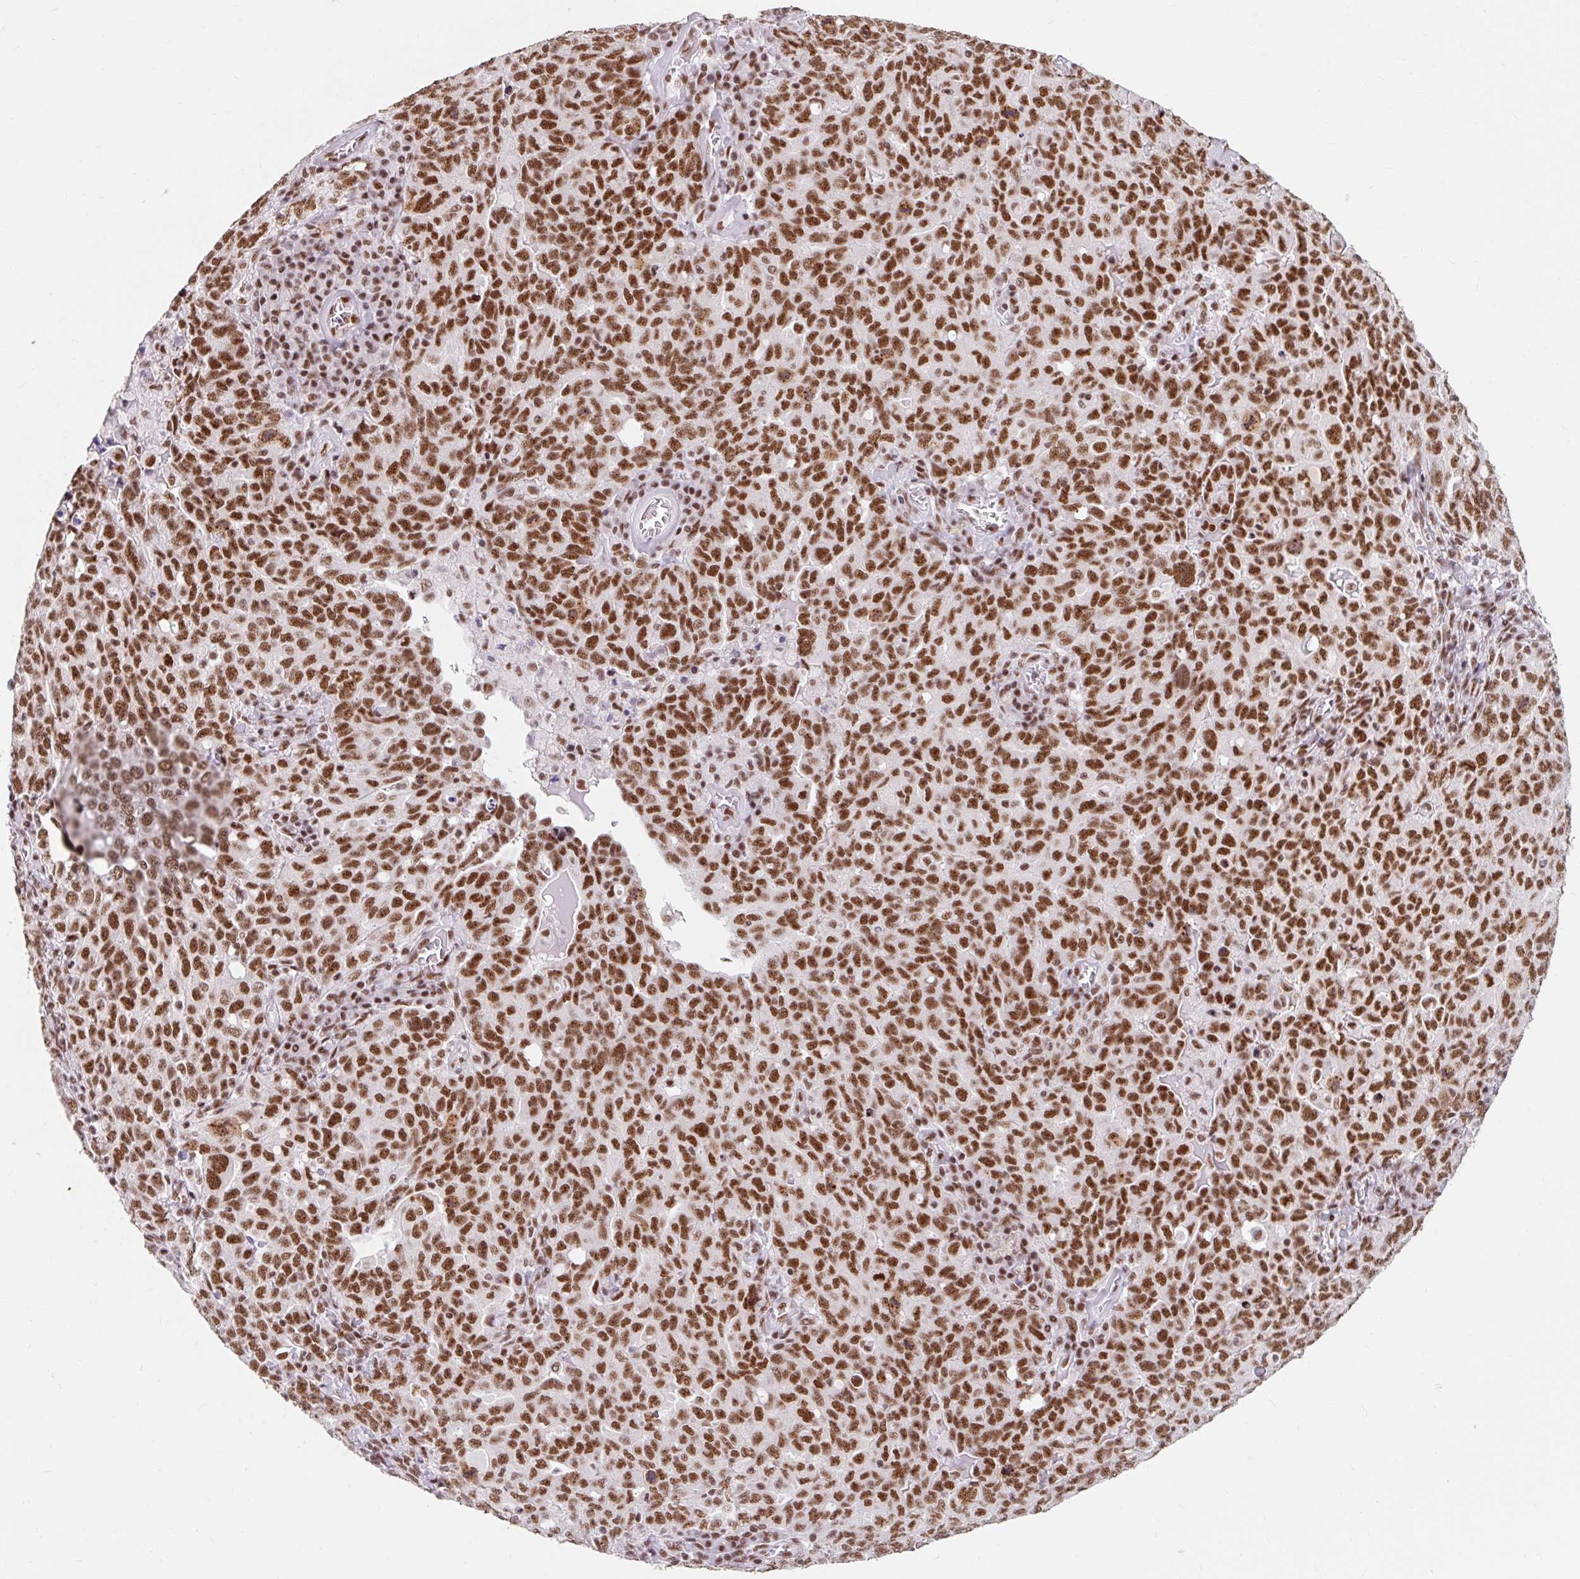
{"staining": {"intensity": "moderate", "quantity": ">75%", "location": "nuclear"}, "tissue": "ovarian cancer", "cell_type": "Tumor cells", "image_type": "cancer", "snomed": [{"axis": "morphology", "description": "Carcinoma, endometroid"}, {"axis": "topography", "description": "Ovary"}], "caption": "Approximately >75% of tumor cells in ovarian cancer exhibit moderate nuclear protein staining as visualized by brown immunohistochemical staining.", "gene": "SRSF10", "patient": {"sex": "female", "age": 62}}